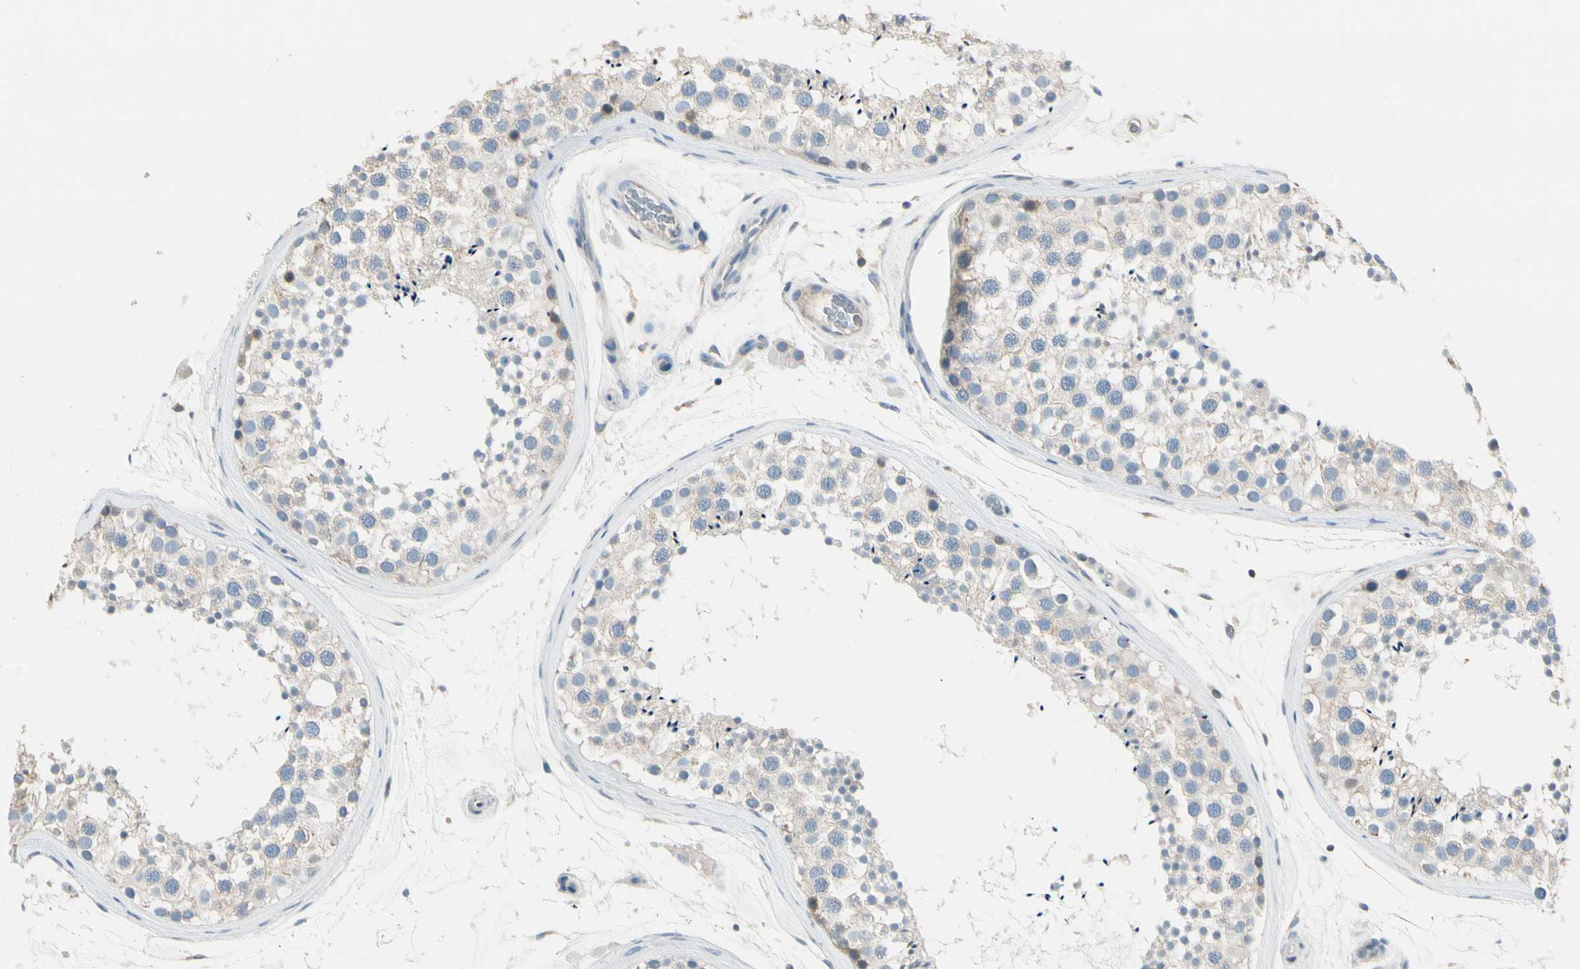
{"staining": {"intensity": "weak", "quantity": "<25%", "location": "cytoplasmic/membranous"}, "tissue": "testis", "cell_type": "Cells in seminiferous ducts", "image_type": "normal", "snomed": [{"axis": "morphology", "description": "Normal tissue, NOS"}, {"axis": "topography", "description": "Testis"}], "caption": "Immunohistochemical staining of unremarkable human testis reveals no significant expression in cells in seminiferous ducts.", "gene": "DUSP12", "patient": {"sex": "male", "age": 46}}